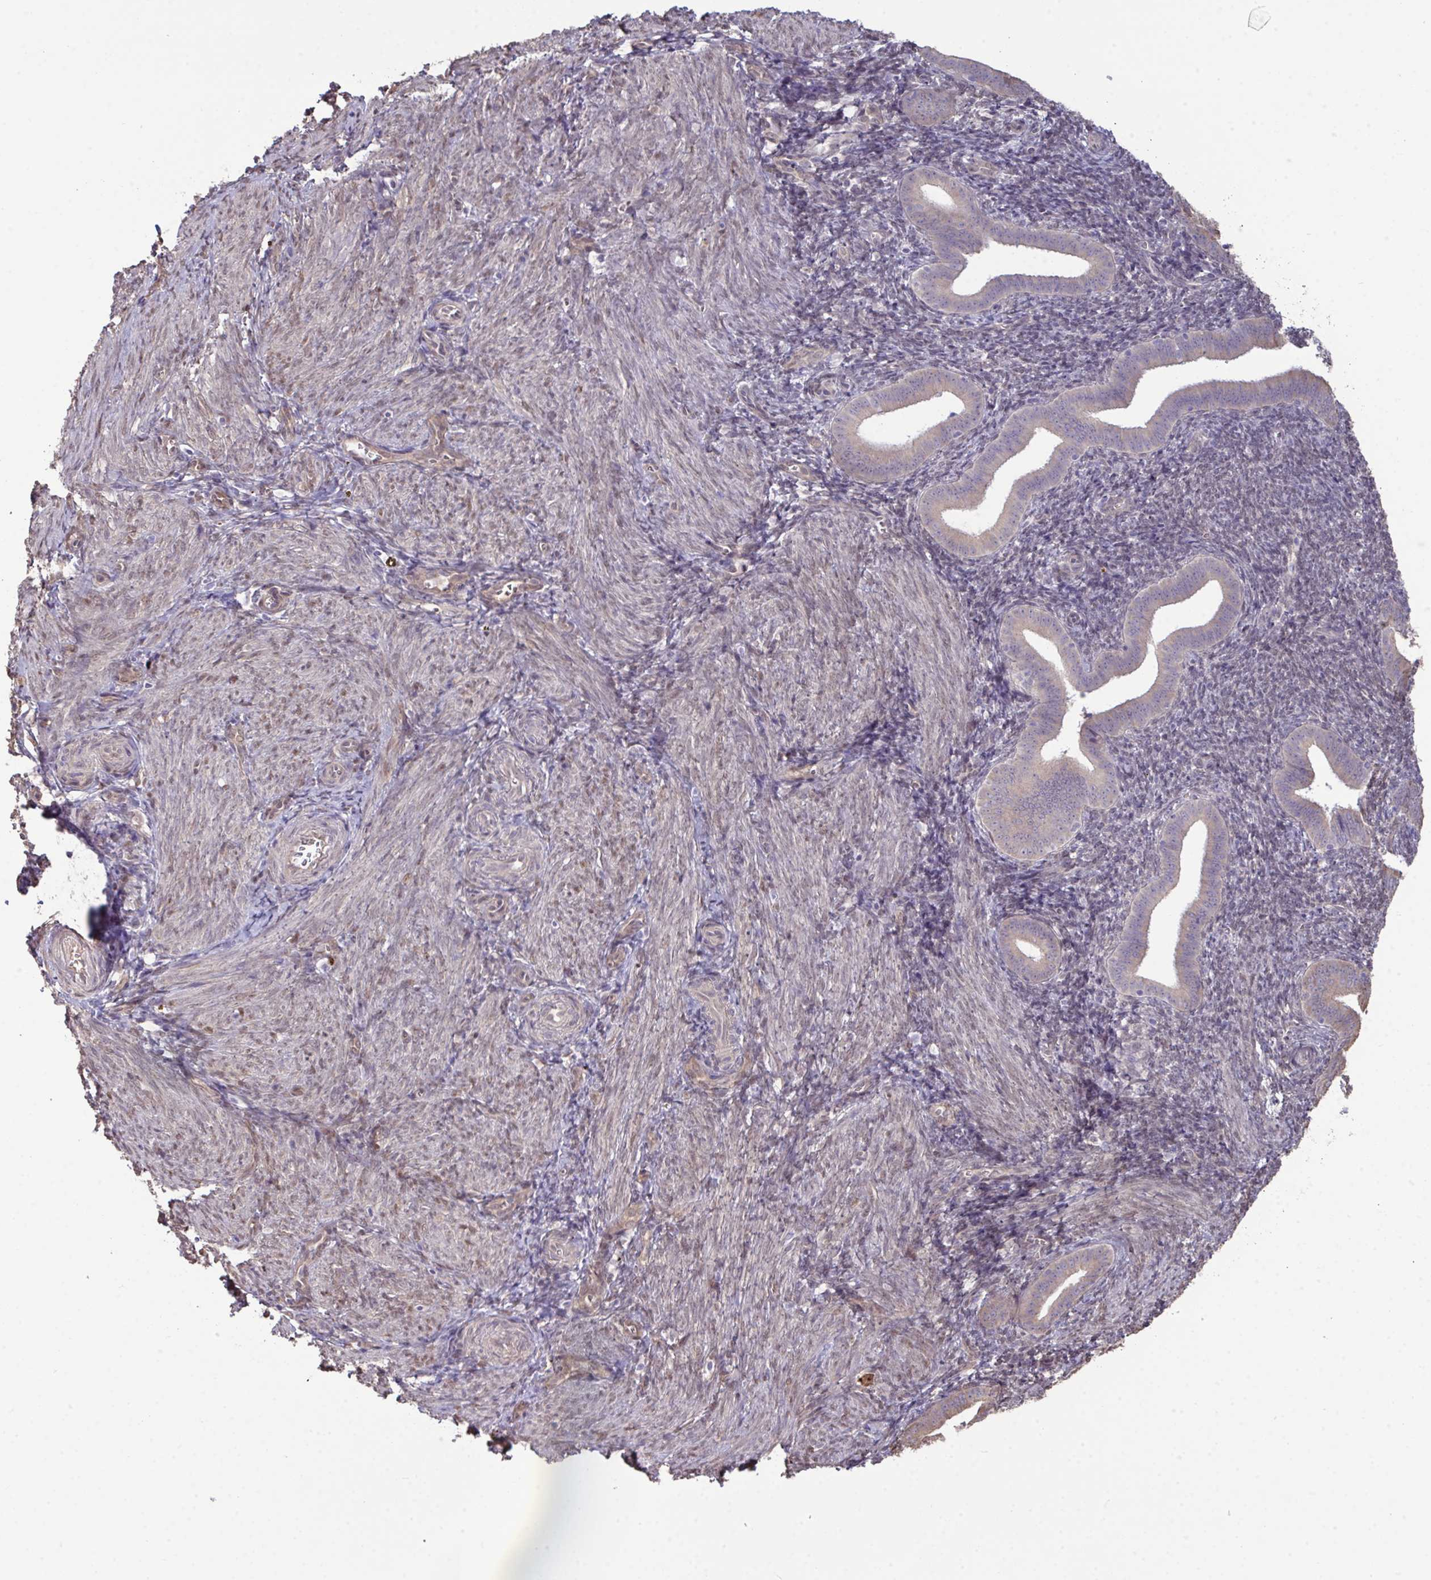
{"staining": {"intensity": "weak", "quantity": "25%-75%", "location": "nuclear"}, "tissue": "endometrium", "cell_type": "Cells in endometrial stroma", "image_type": "normal", "snomed": [{"axis": "morphology", "description": "Normal tissue, NOS"}, {"axis": "topography", "description": "Endometrium"}], "caption": "Weak nuclear staining is seen in about 25%-75% of cells in endometrial stroma in unremarkable endometrium. The staining was performed using DAB (3,3'-diaminobenzidine) to visualize the protein expression in brown, while the nuclei were stained in blue with hematoxylin (Magnification: 20x).", "gene": "SETD7", "patient": {"sex": "female", "age": 25}}